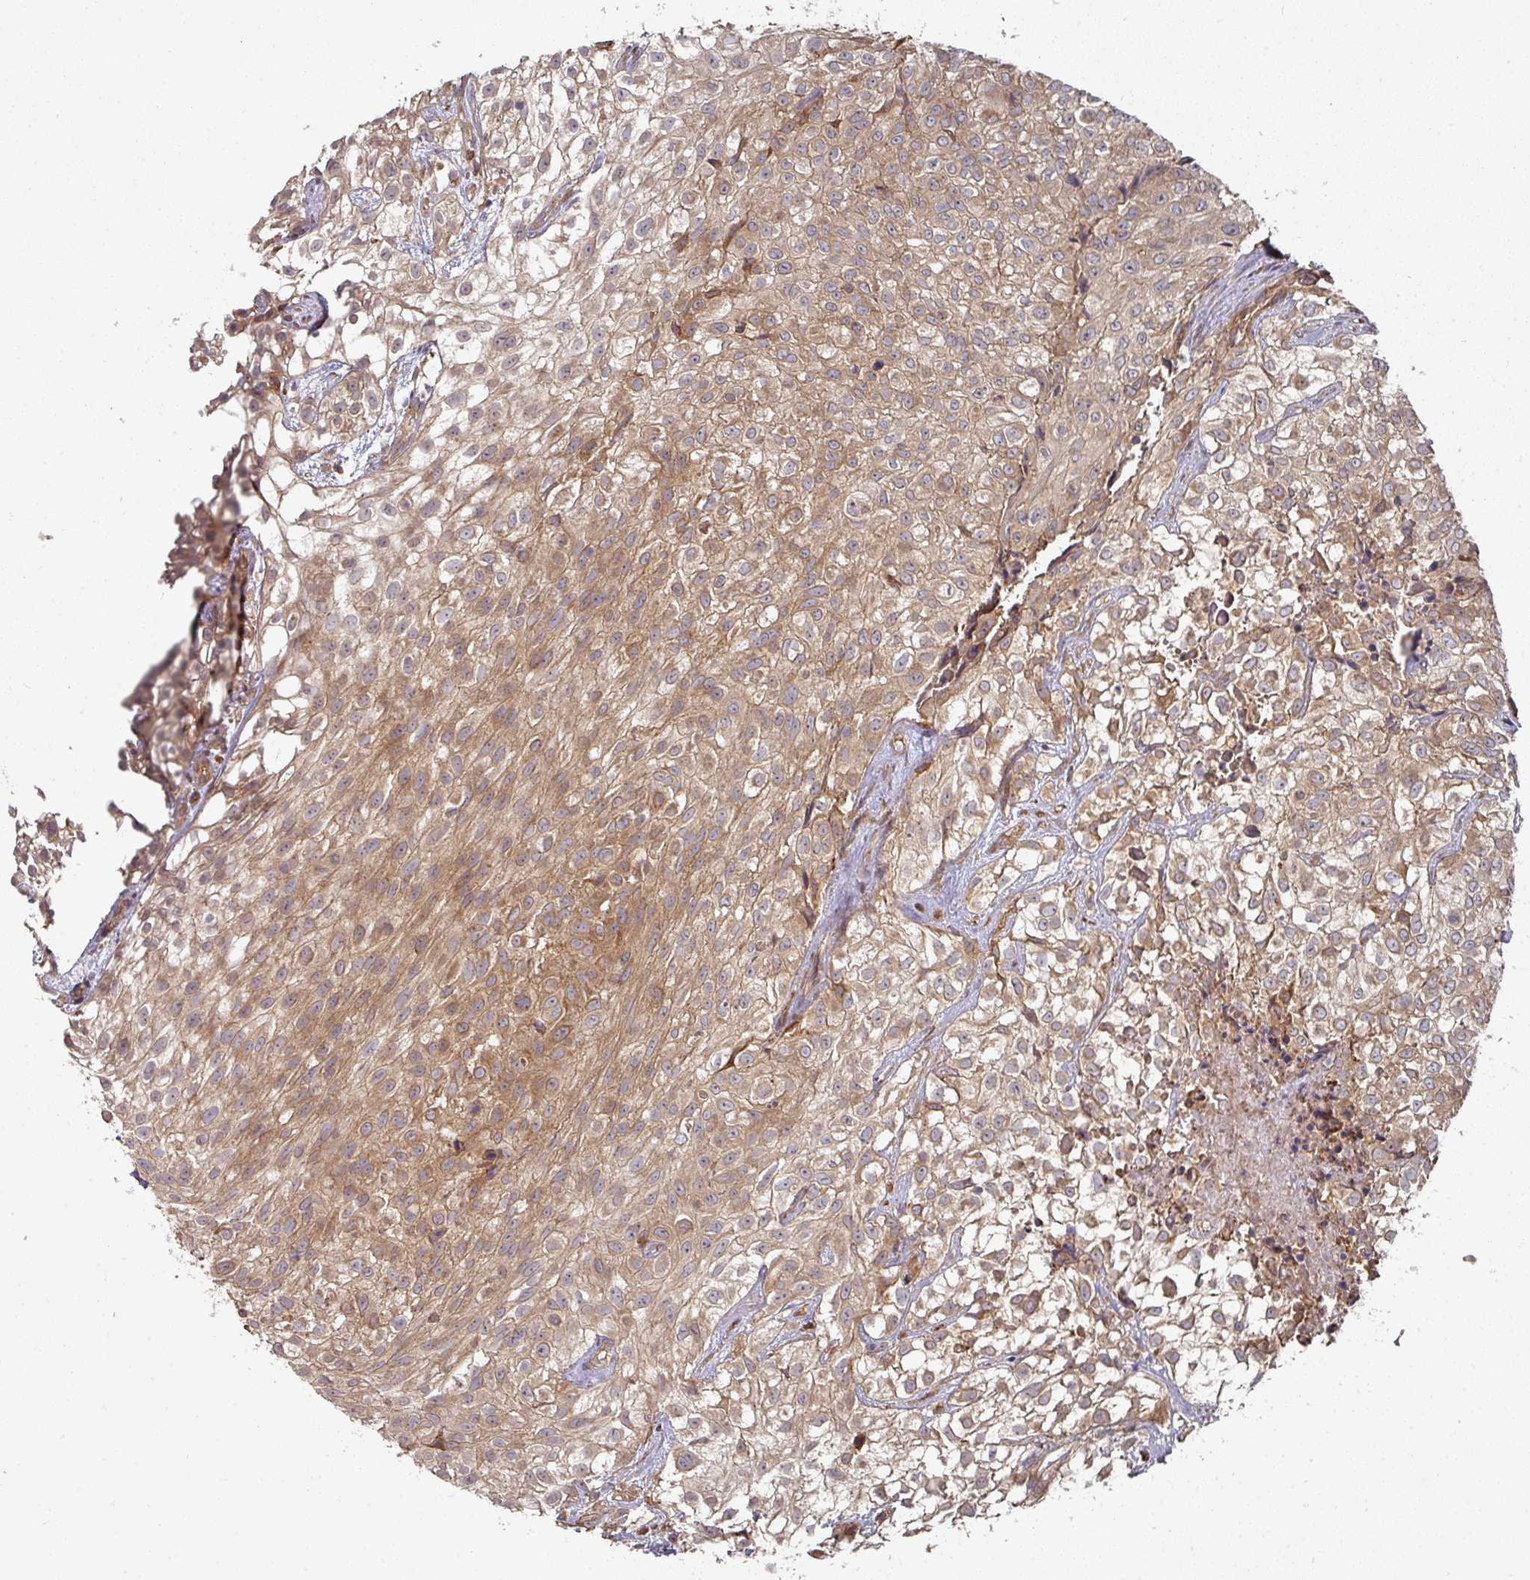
{"staining": {"intensity": "moderate", "quantity": ">75%", "location": "cytoplasmic/membranous"}, "tissue": "urothelial cancer", "cell_type": "Tumor cells", "image_type": "cancer", "snomed": [{"axis": "morphology", "description": "Urothelial carcinoma, High grade"}, {"axis": "topography", "description": "Urinary bladder"}], "caption": "A medium amount of moderate cytoplasmic/membranous expression is seen in about >75% of tumor cells in urothelial cancer tissue.", "gene": "CEP95", "patient": {"sex": "male", "age": 56}}